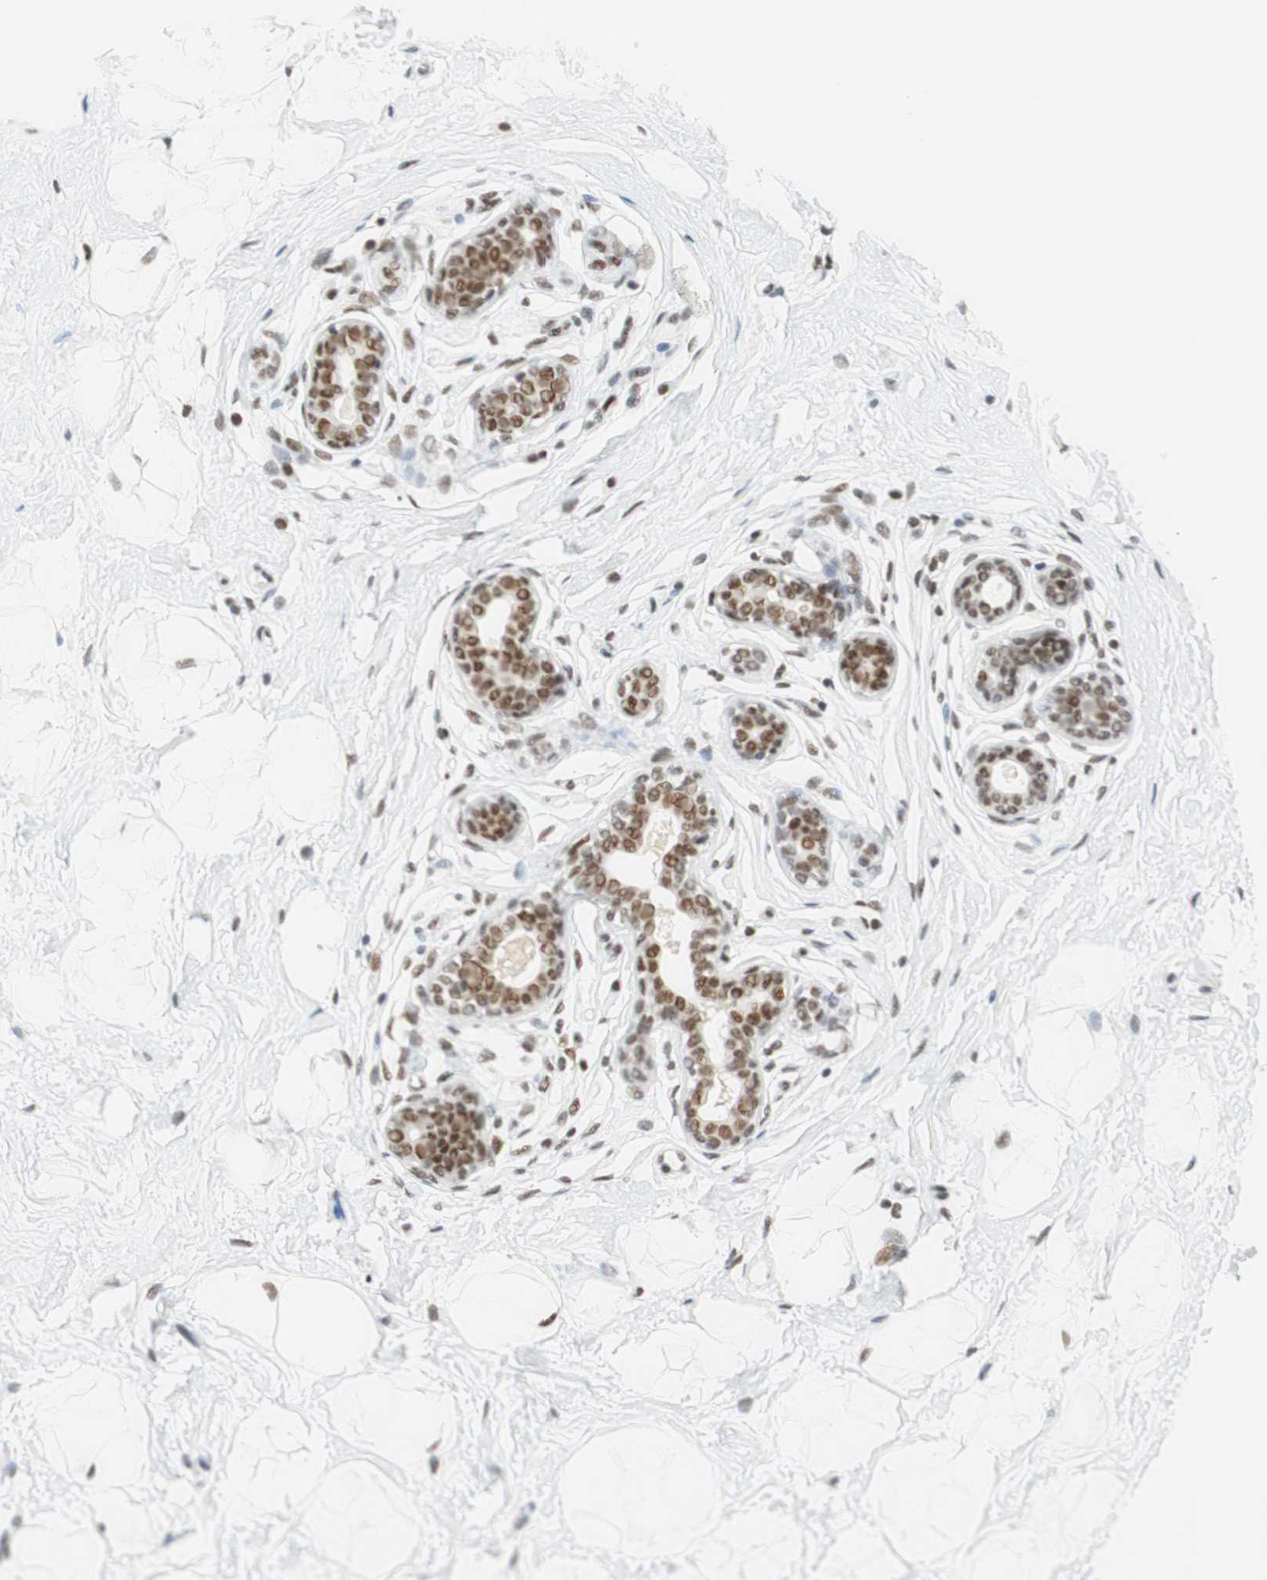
{"staining": {"intensity": "weak", "quantity": ">75%", "location": "nuclear"}, "tissue": "breast", "cell_type": "Adipocytes", "image_type": "normal", "snomed": [{"axis": "morphology", "description": "Normal tissue, NOS"}, {"axis": "topography", "description": "Breast"}], "caption": "Brown immunohistochemical staining in benign breast exhibits weak nuclear staining in approximately >75% of adipocytes. (DAB (3,3'-diaminobenzidine) IHC with brightfield microscopy, high magnification).", "gene": "RNF20", "patient": {"sex": "female", "age": 23}}